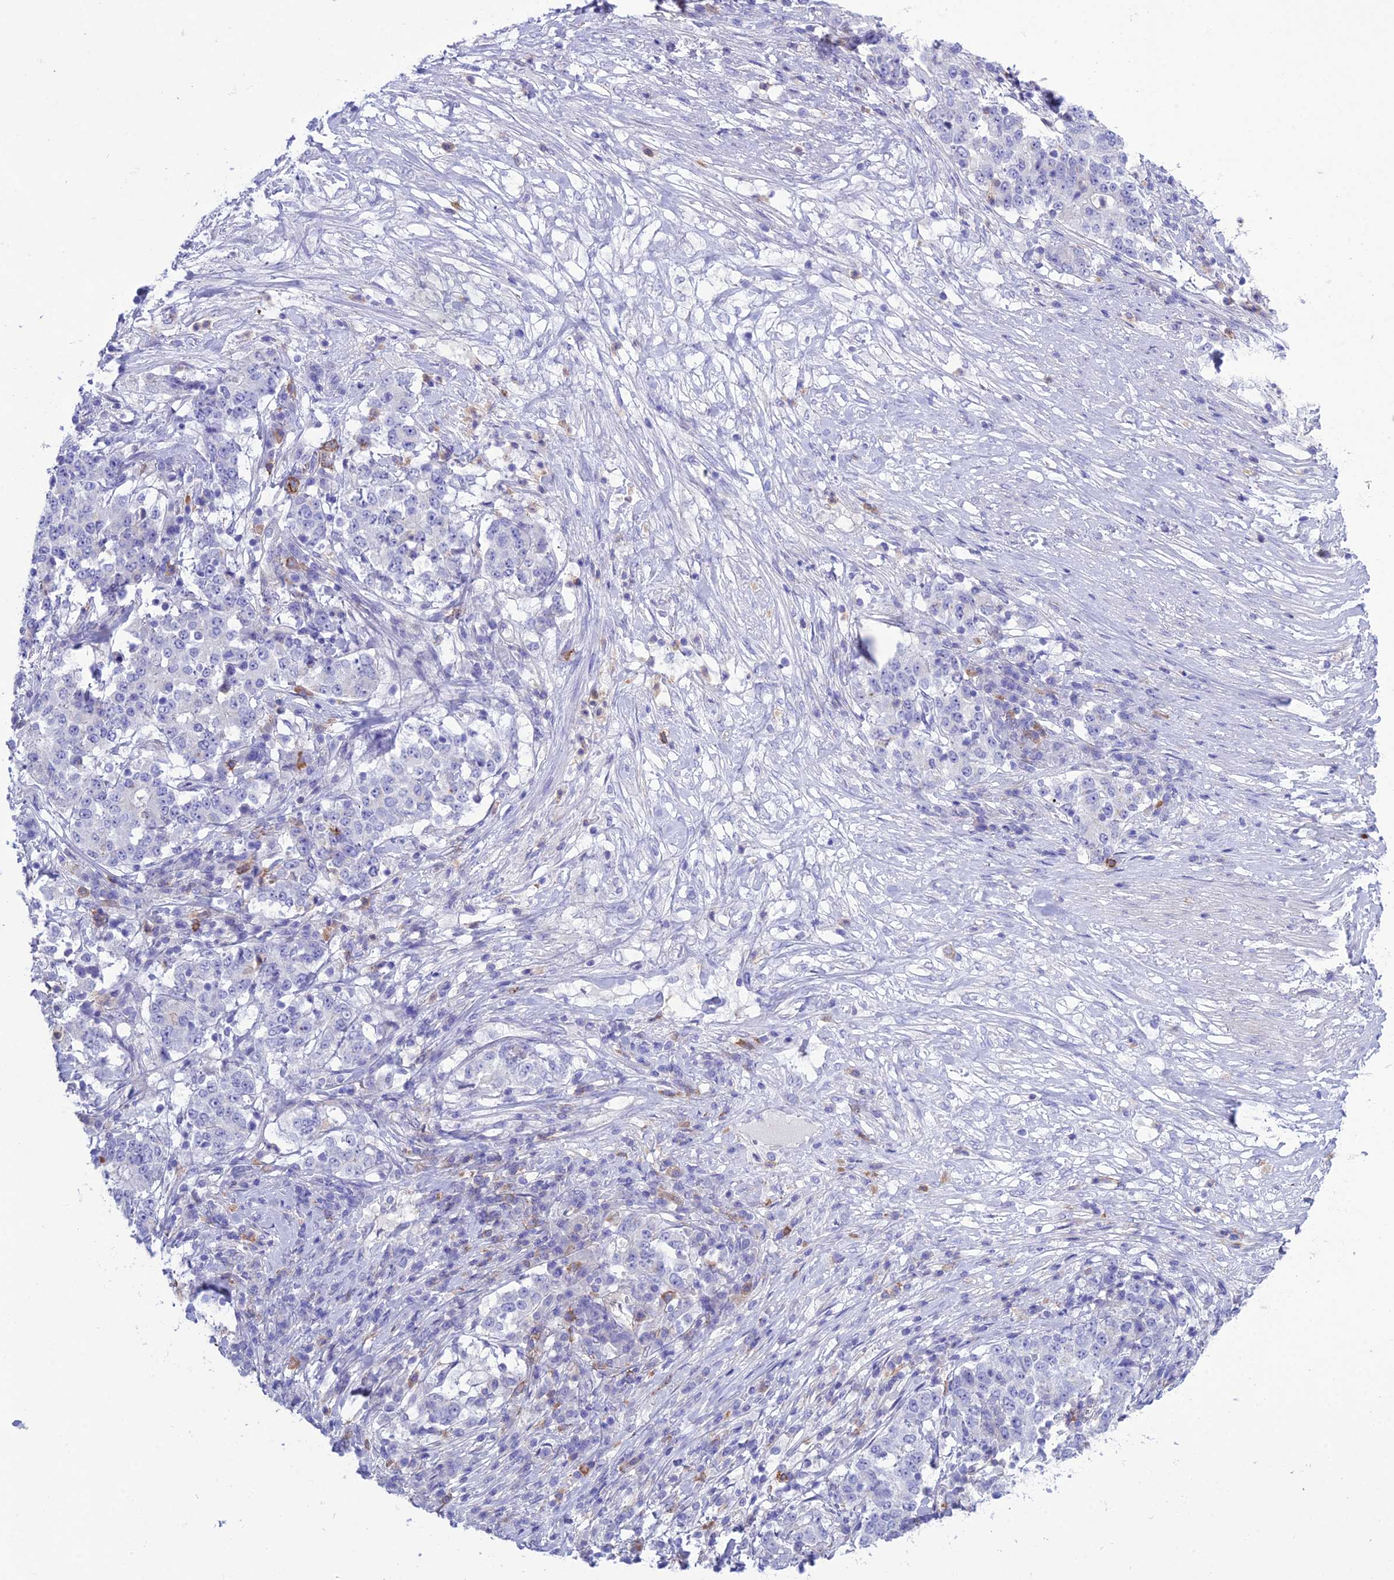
{"staining": {"intensity": "negative", "quantity": "none", "location": "none"}, "tissue": "stomach cancer", "cell_type": "Tumor cells", "image_type": "cancer", "snomed": [{"axis": "morphology", "description": "Adenocarcinoma, NOS"}, {"axis": "topography", "description": "Stomach"}], "caption": "High power microscopy micrograph of an immunohistochemistry image of stomach adenocarcinoma, revealing no significant staining in tumor cells.", "gene": "OR1Q1", "patient": {"sex": "male", "age": 59}}